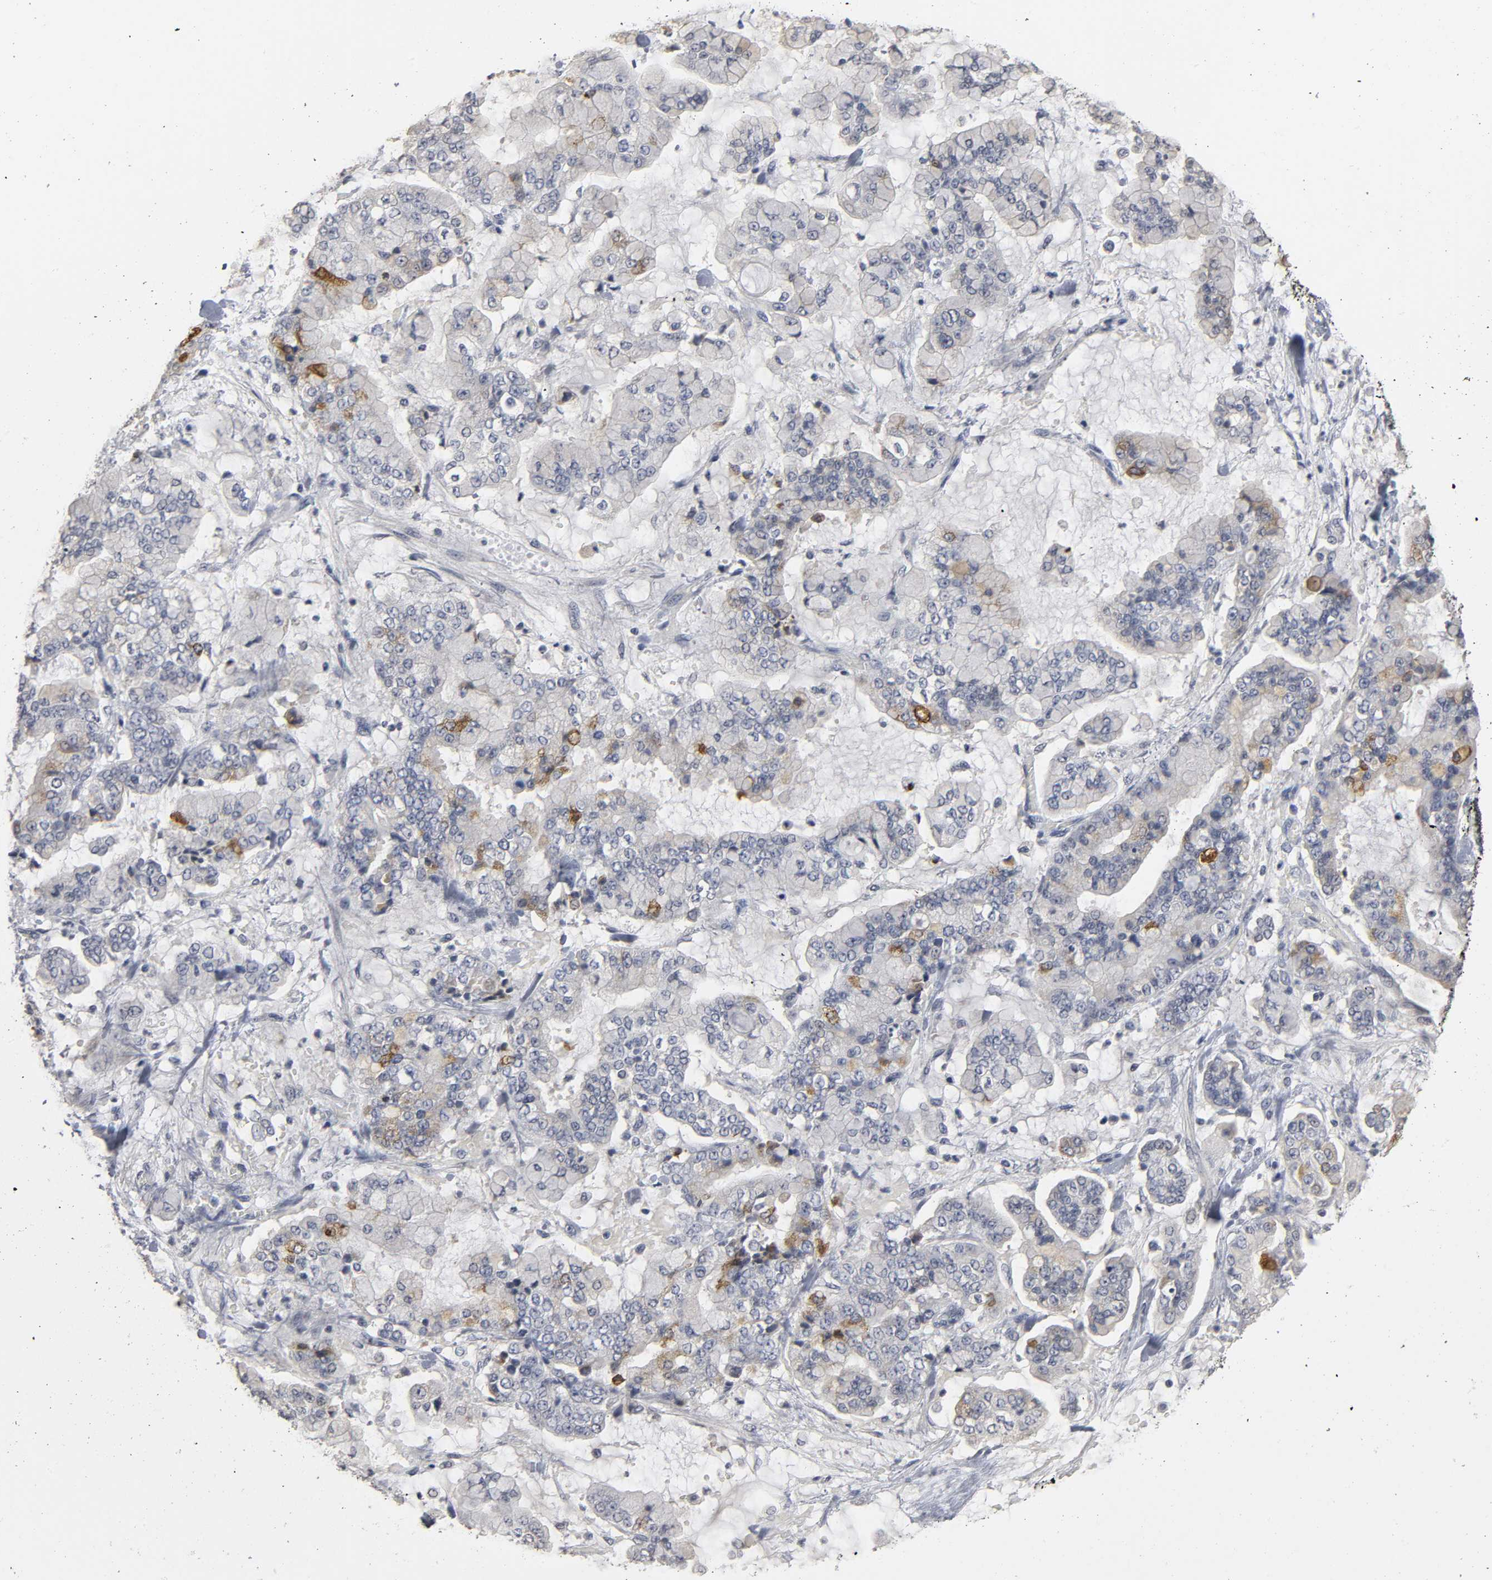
{"staining": {"intensity": "moderate", "quantity": "<25%", "location": "cytoplasmic/membranous"}, "tissue": "stomach cancer", "cell_type": "Tumor cells", "image_type": "cancer", "snomed": [{"axis": "morphology", "description": "Normal tissue, NOS"}, {"axis": "morphology", "description": "Adenocarcinoma, NOS"}, {"axis": "topography", "description": "Stomach, upper"}, {"axis": "topography", "description": "Stomach"}], "caption": "Human stomach cancer (adenocarcinoma) stained with a protein marker reveals moderate staining in tumor cells.", "gene": "TCAP", "patient": {"sex": "male", "age": 76}}